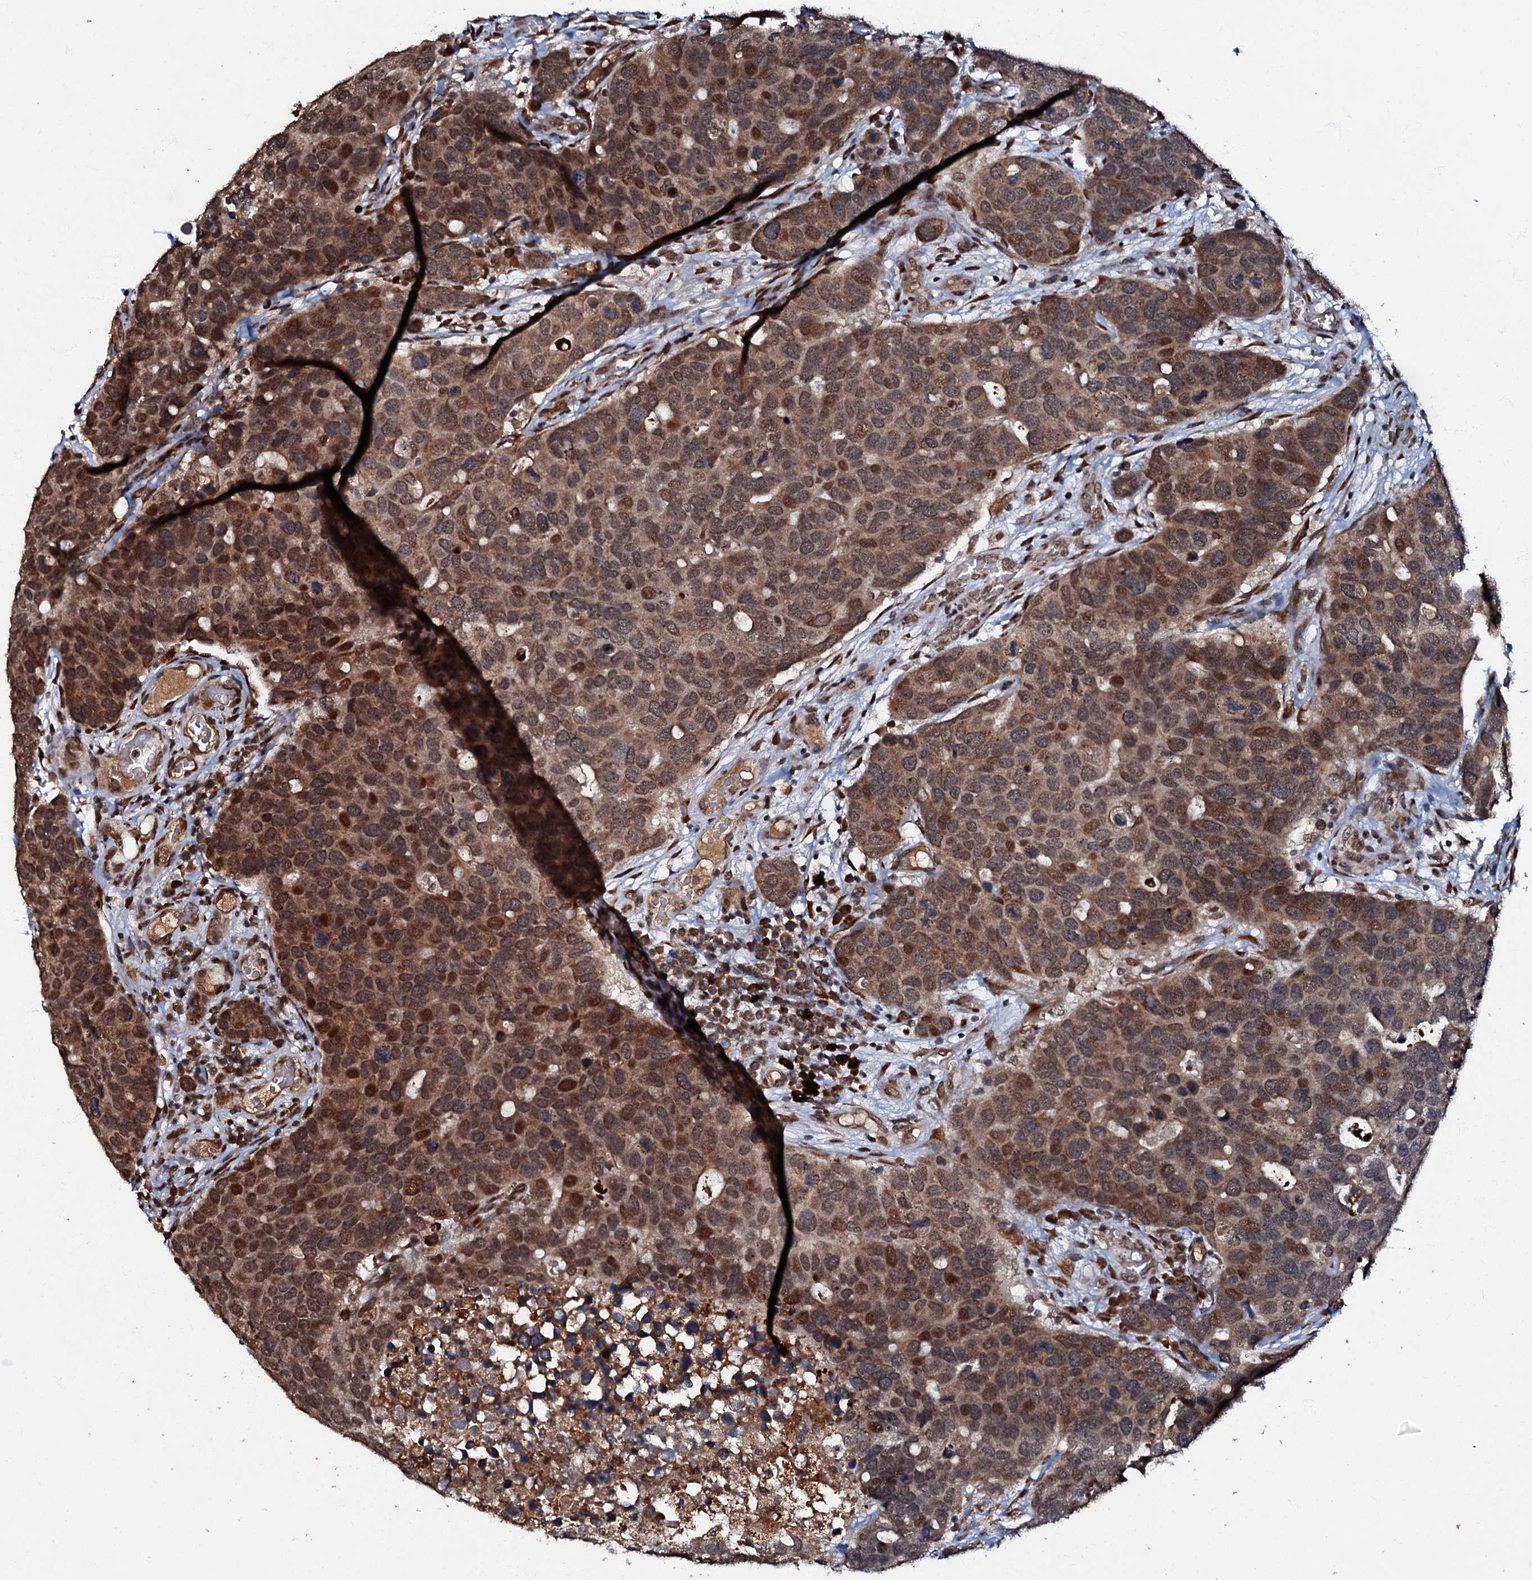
{"staining": {"intensity": "moderate", "quantity": ">75%", "location": "cytoplasmic/membranous,nuclear"}, "tissue": "breast cancer", "cell_type": "Tumor cells", "image_type": "cancer", "snomed": [{"axis": "morphology", "description": "Duct carcinoma"}, {"axis": "topography", "description": "Breast"}], "caption": "Breast invasive ductal carcinoma was stained to show a protein in brown. There is medium levels of moderate cytoplasmic/membranous and nuclear staining in about >75% of tumor cells. Immunohistochemistry (ihc) stains the protein of interest in brown and the nuclei are stained blue.", "gene": "C18orf32", "patient": {"sex": "female", "age": 83}}